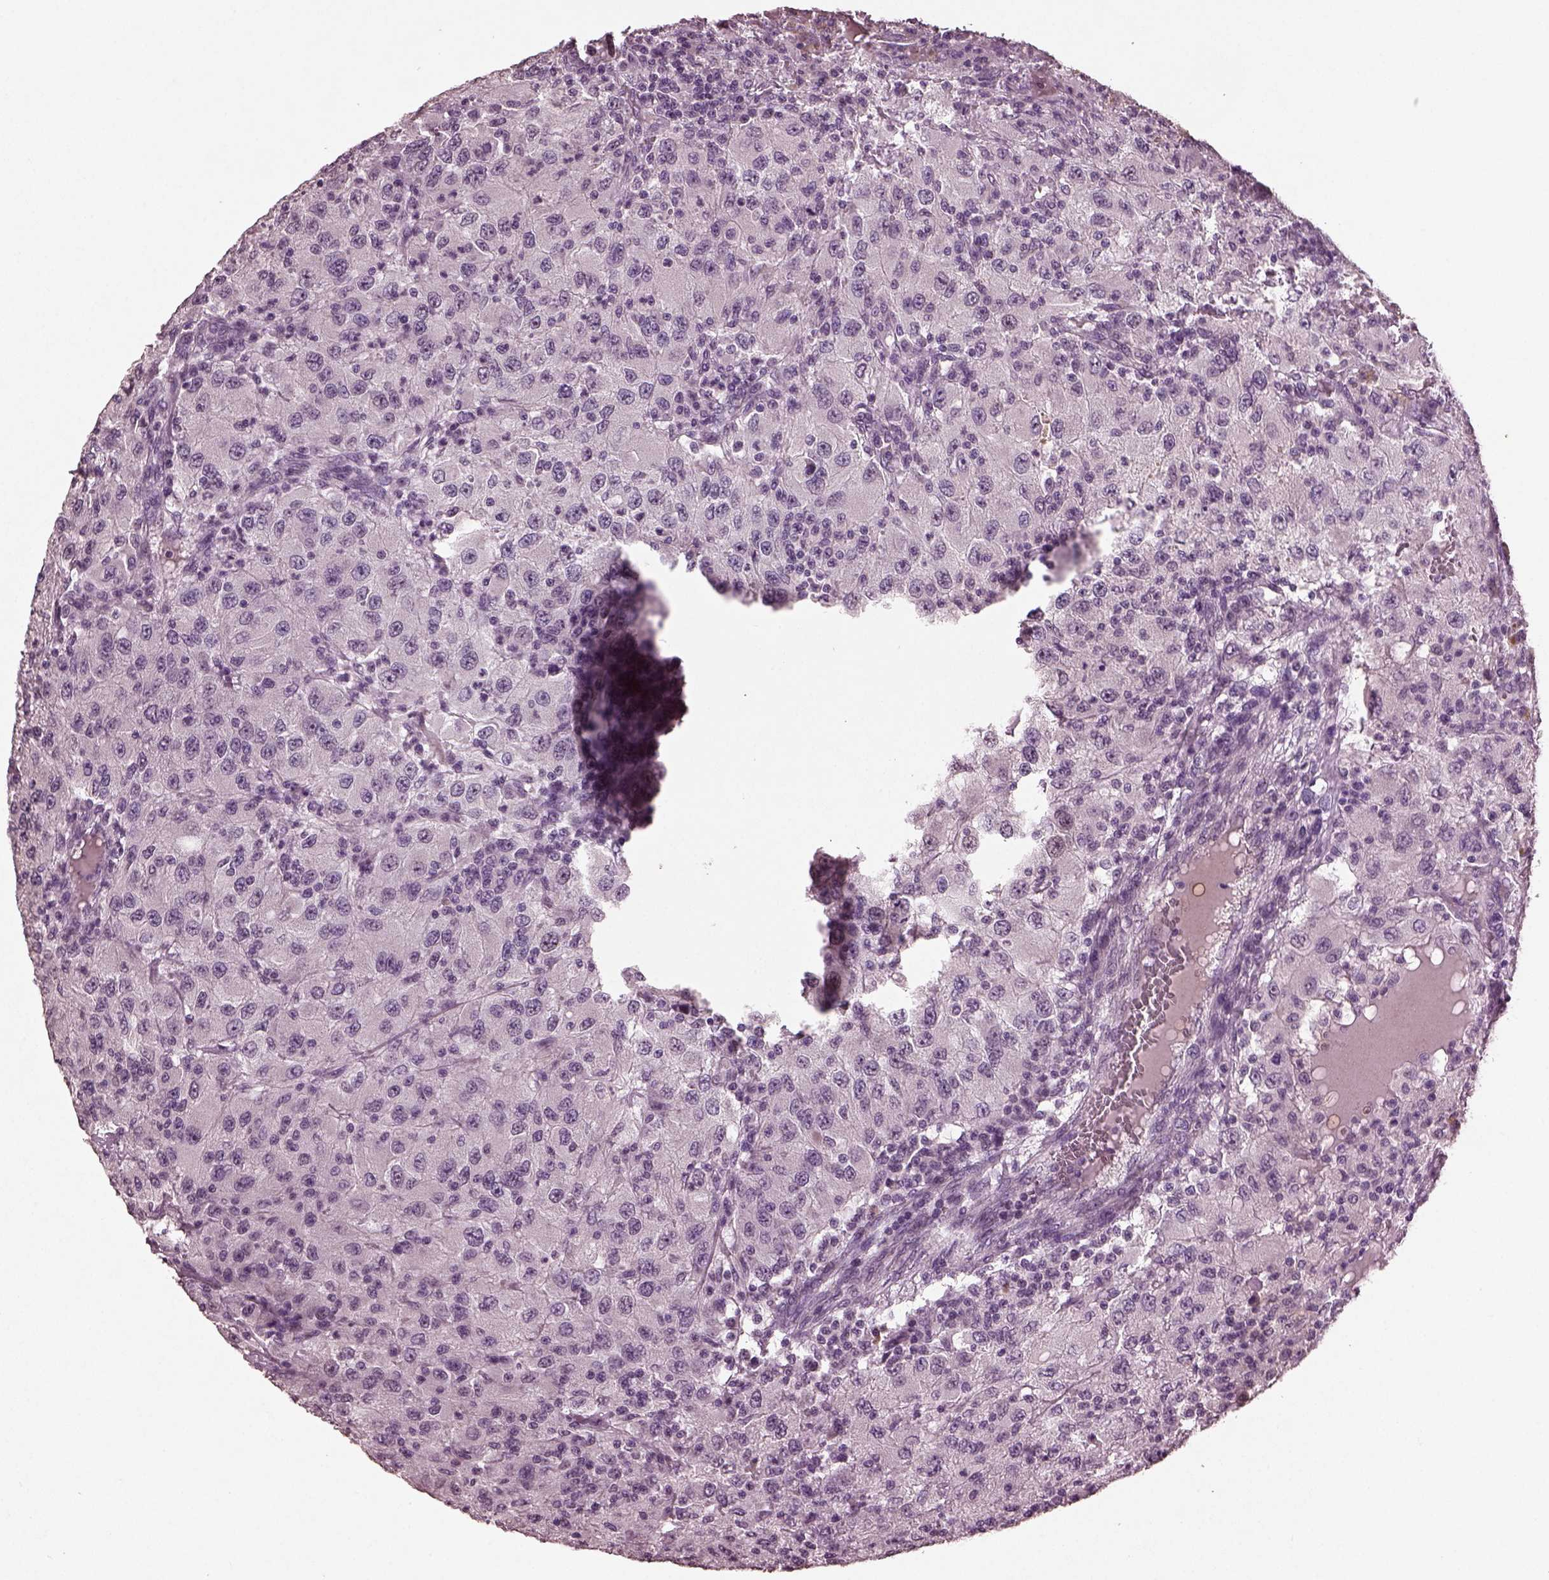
{"staining": {"intensity": "negative", "quantity": "none", "location": "none"}, "tissue": "renal cancer", "cell_type": "Tumor cells", "image_type": "cancer", "snomed": [{"axis": "morphology", "description": "Adenocarcinoma, NOS"}, {"axis": "topography", "description": "Kidney"}], "caption": "Renal cancer (adenocarcinoma) was stained to show a protein in brown. There is no significant expression in tumor cells.", "gene": "IL18RAP", "patient": {"sex": "female", "age": 67}}